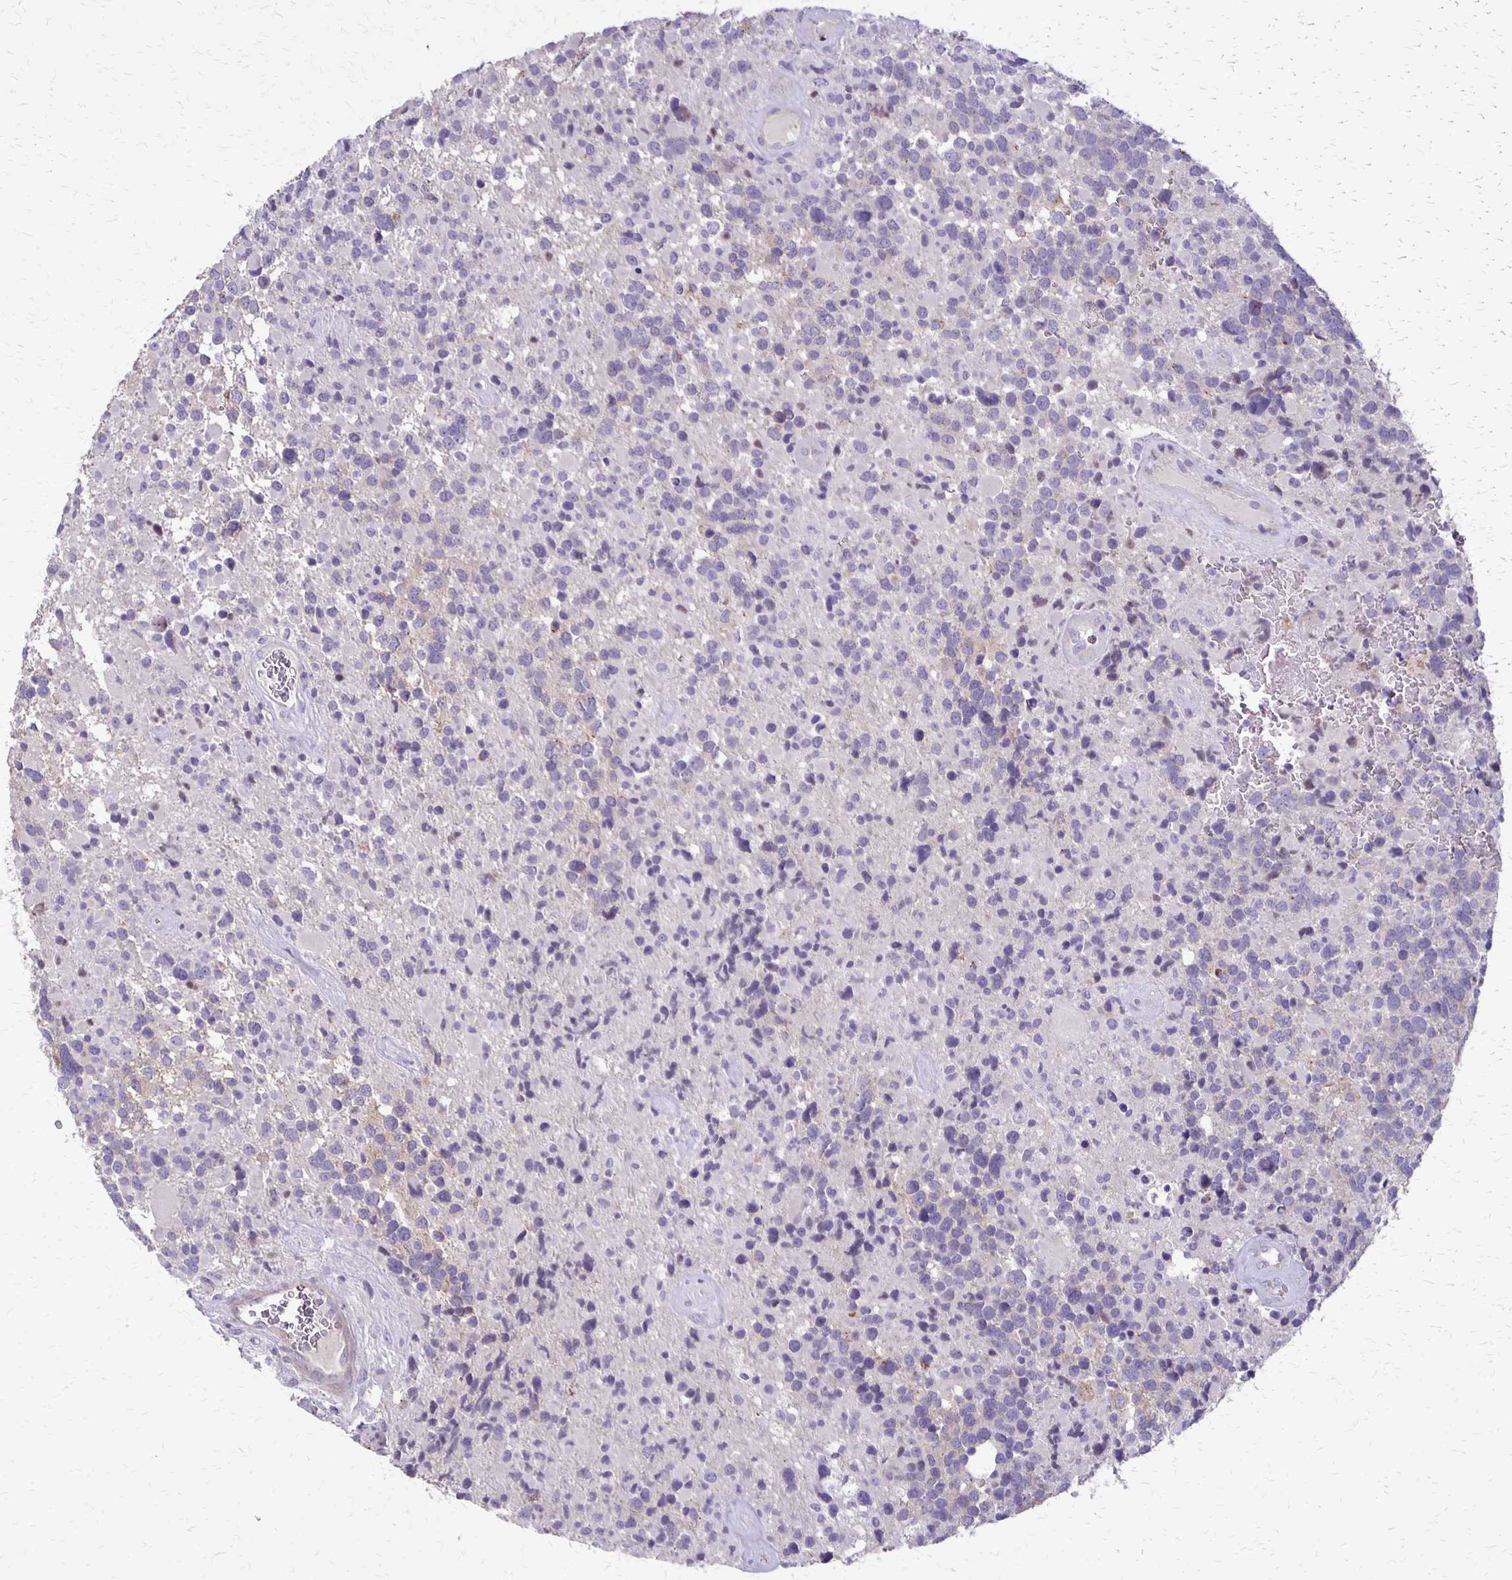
{"staining": {"intensity": "negative", "quantity": "none", "location": "none"}, "tissue": "glioma", "cell_type": "Tumor cells", "image_type": "cancer", "snomed": [{"axis": "morphology", "description": "Glioma, malignant, High grade"}, {"axis": "topography", "description": "Brain"}], "caption": "This is an immunohistochemistry (IHC) photomicrograph of human high-grade glioma (malignant). There is no positivity in tumor cells.", "gene": "SEPTIN5", "patient": {"sex": "female", "age": 40}}